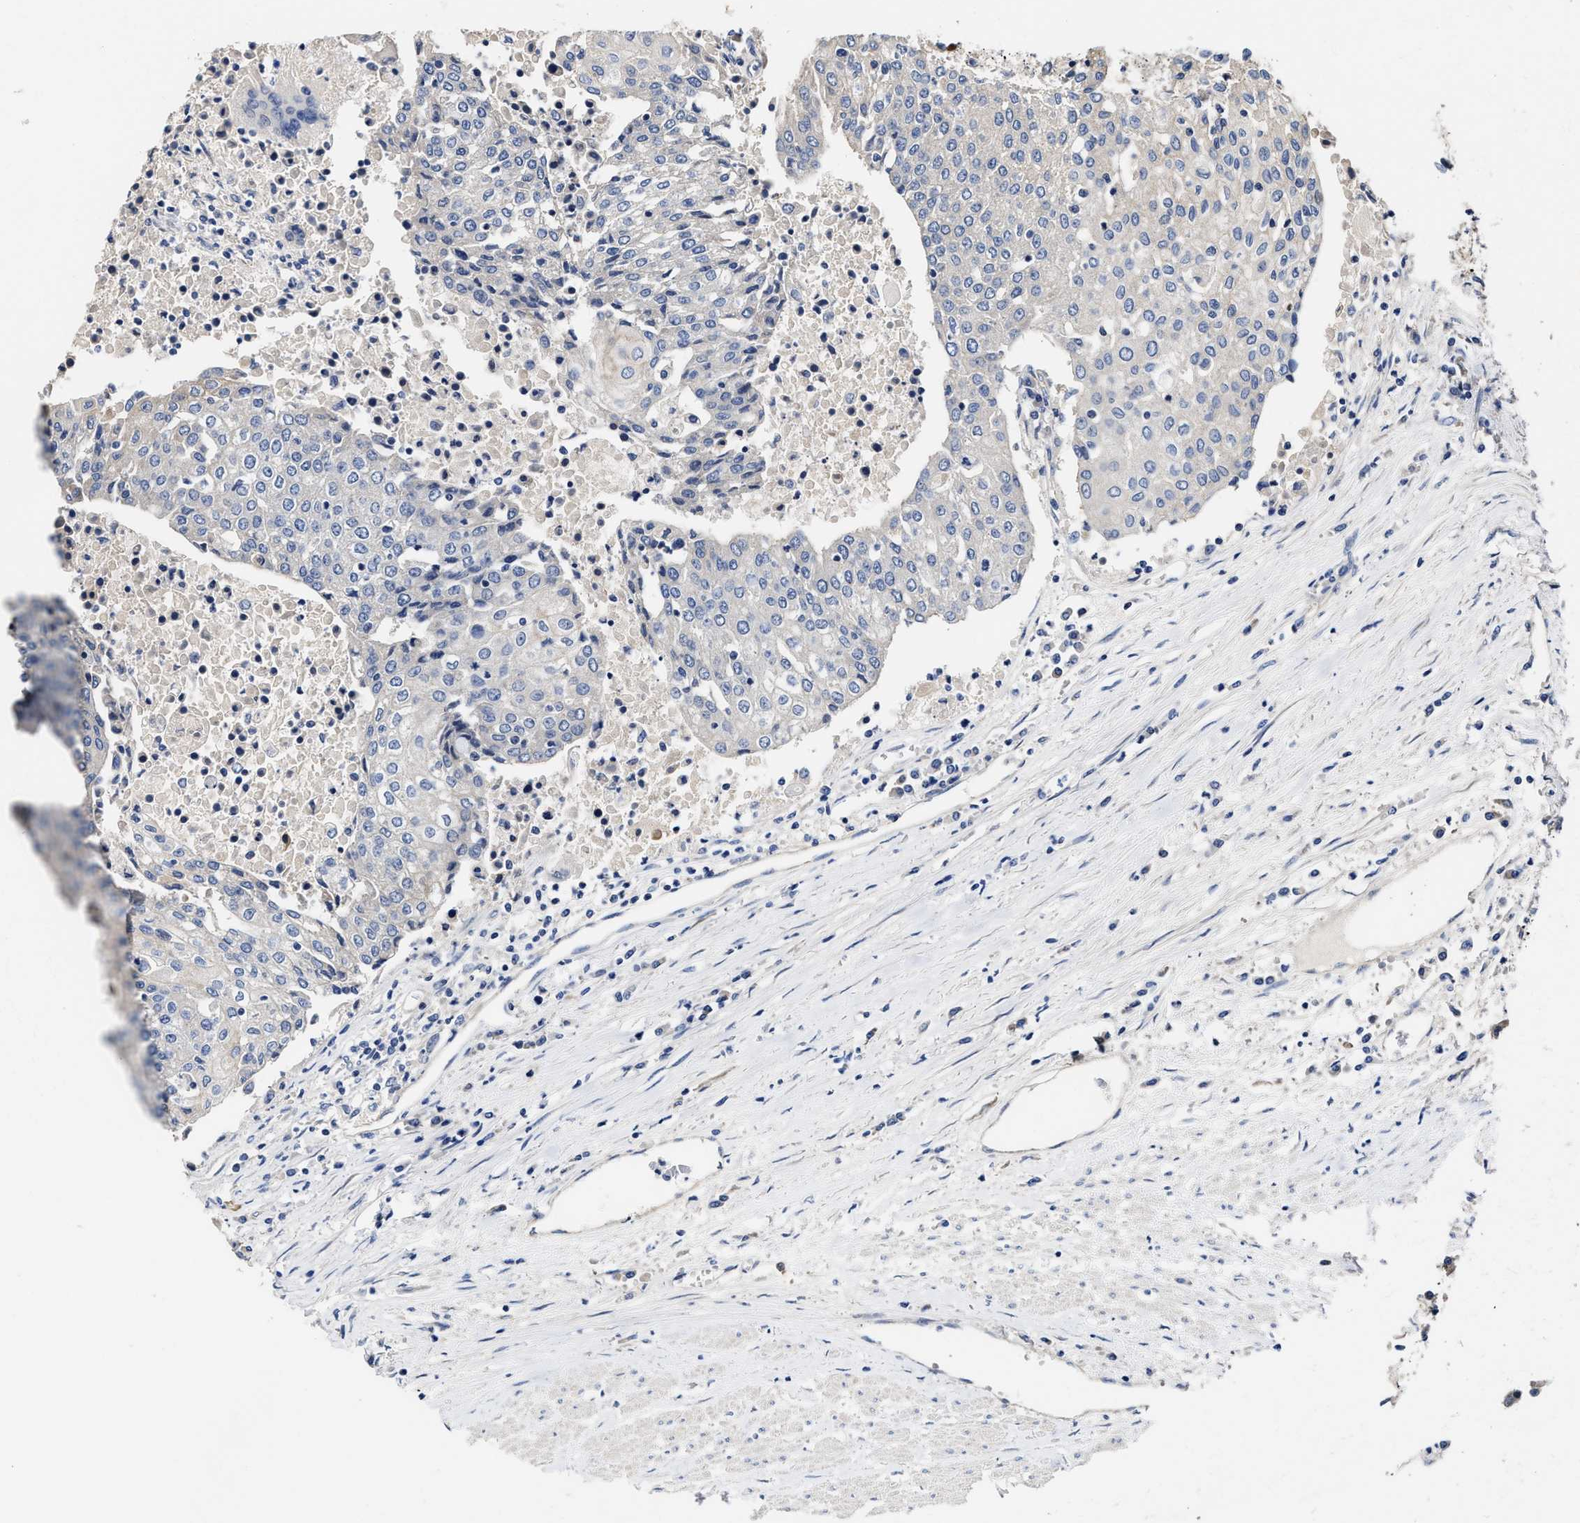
{"staining": {"intensity": "negative", "quantity": "none", "location": "none"}, "tissue": "urothelial cancer", "cell_type": "Tumor cells", "image_type": "cancer", "snomed": [{"axis": "morphology", "description": "Urothelial carcinoma, High grade"}, {"axis": "topography", "description": "Urinary bladder"}], "caption": "IHC image of urothelial carcinoma (high-grade) stained for a protein (brown), which demonstrates no positivity in tumor cells.", "gene": "TRAF6", "patient": {"sex": "female", "age": 85}}